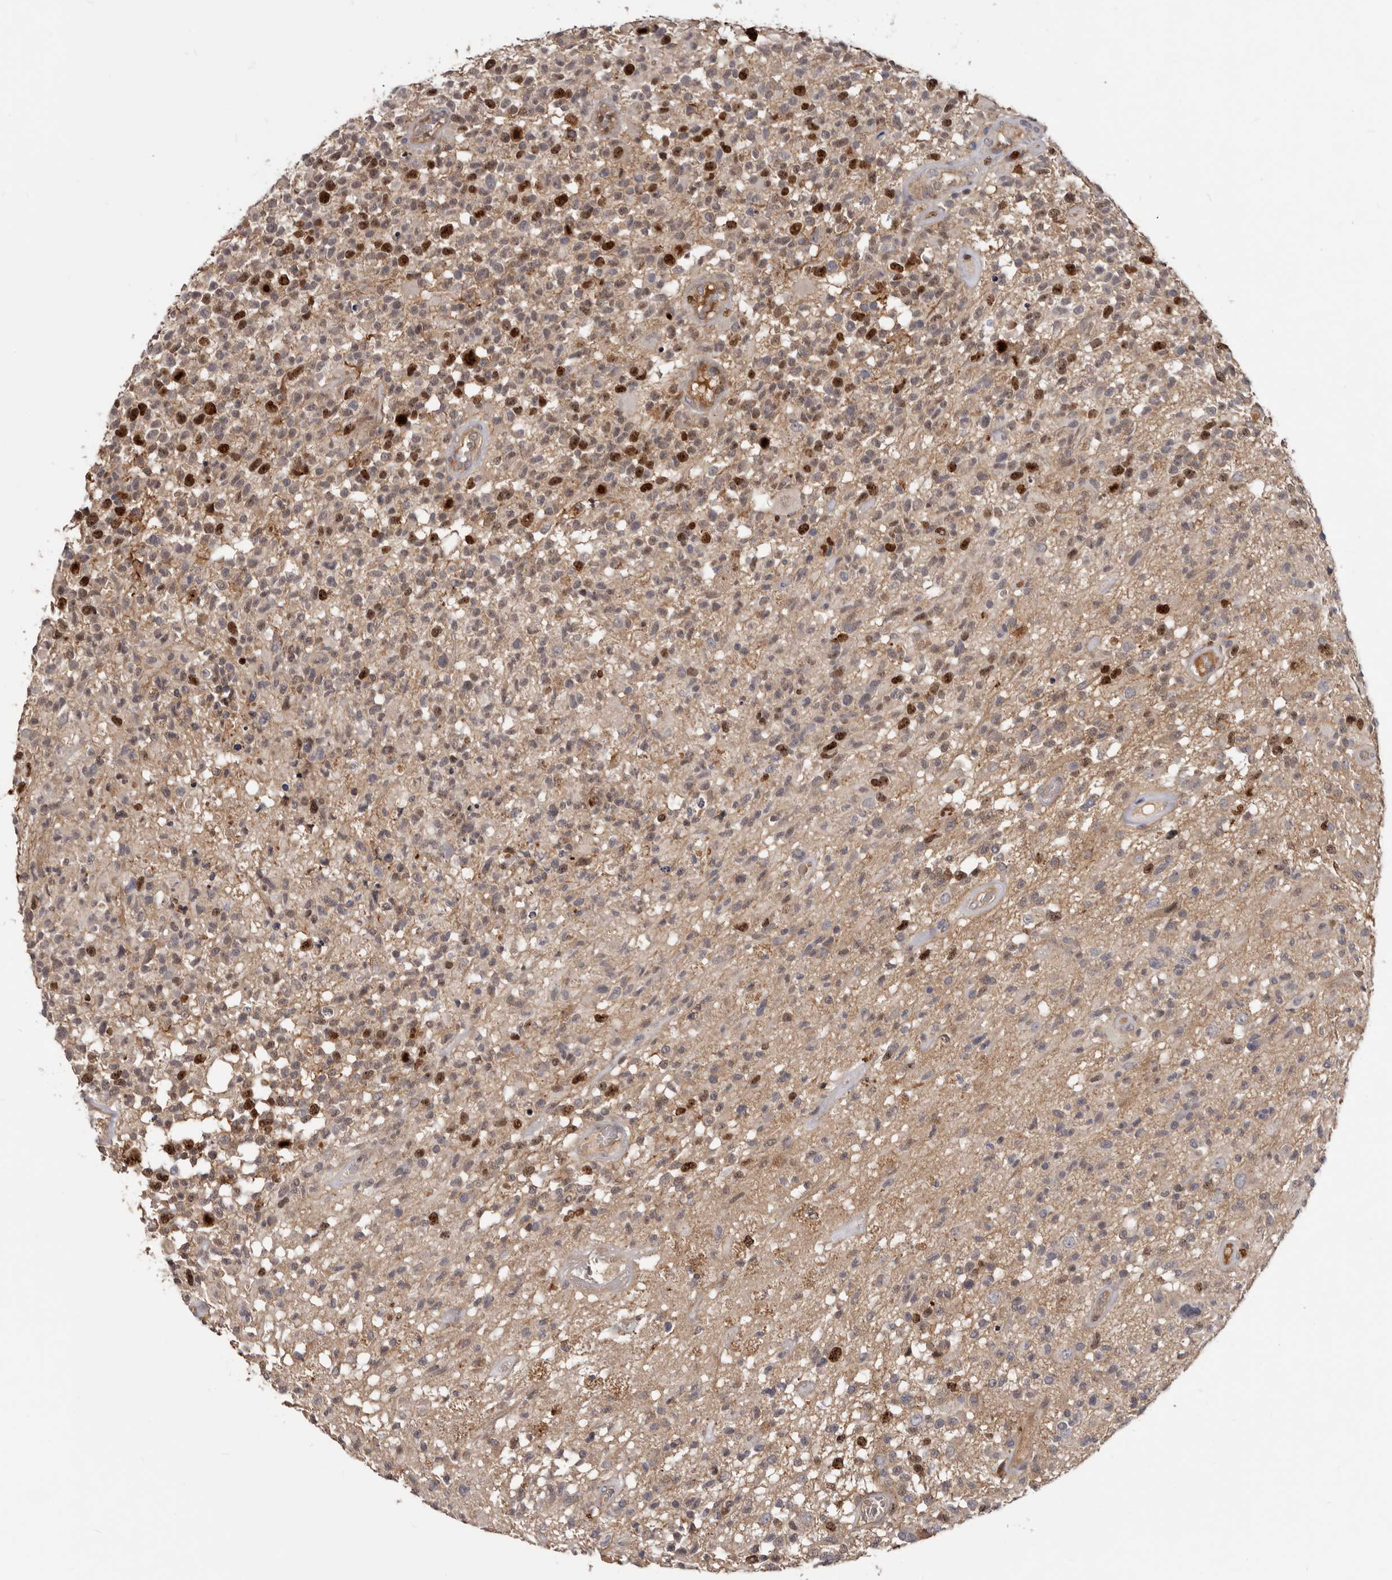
{"staining": {"intensity": "strong", "quantity": "<25%", "location": "nuclear"}, "tissue": "glioma", "cell_type": "Tumor cells", "image_type": "cancer", "snomed": [{"axis": "morphology", "description": "Glioma, malignant, High grade"}, {"axis": "morphology", "description": "Glioblastoma, NOS"}, {"axis": "topography", "description": "Brain"}], "caption": "About <25% of tumor cells in high-grade glioma (malignant) reveal strong nuclear protein expression as visualized by brown immunohistochemical staining.", "gene": "CDCA8", "patient": {"sex": "male", "age": 60}}